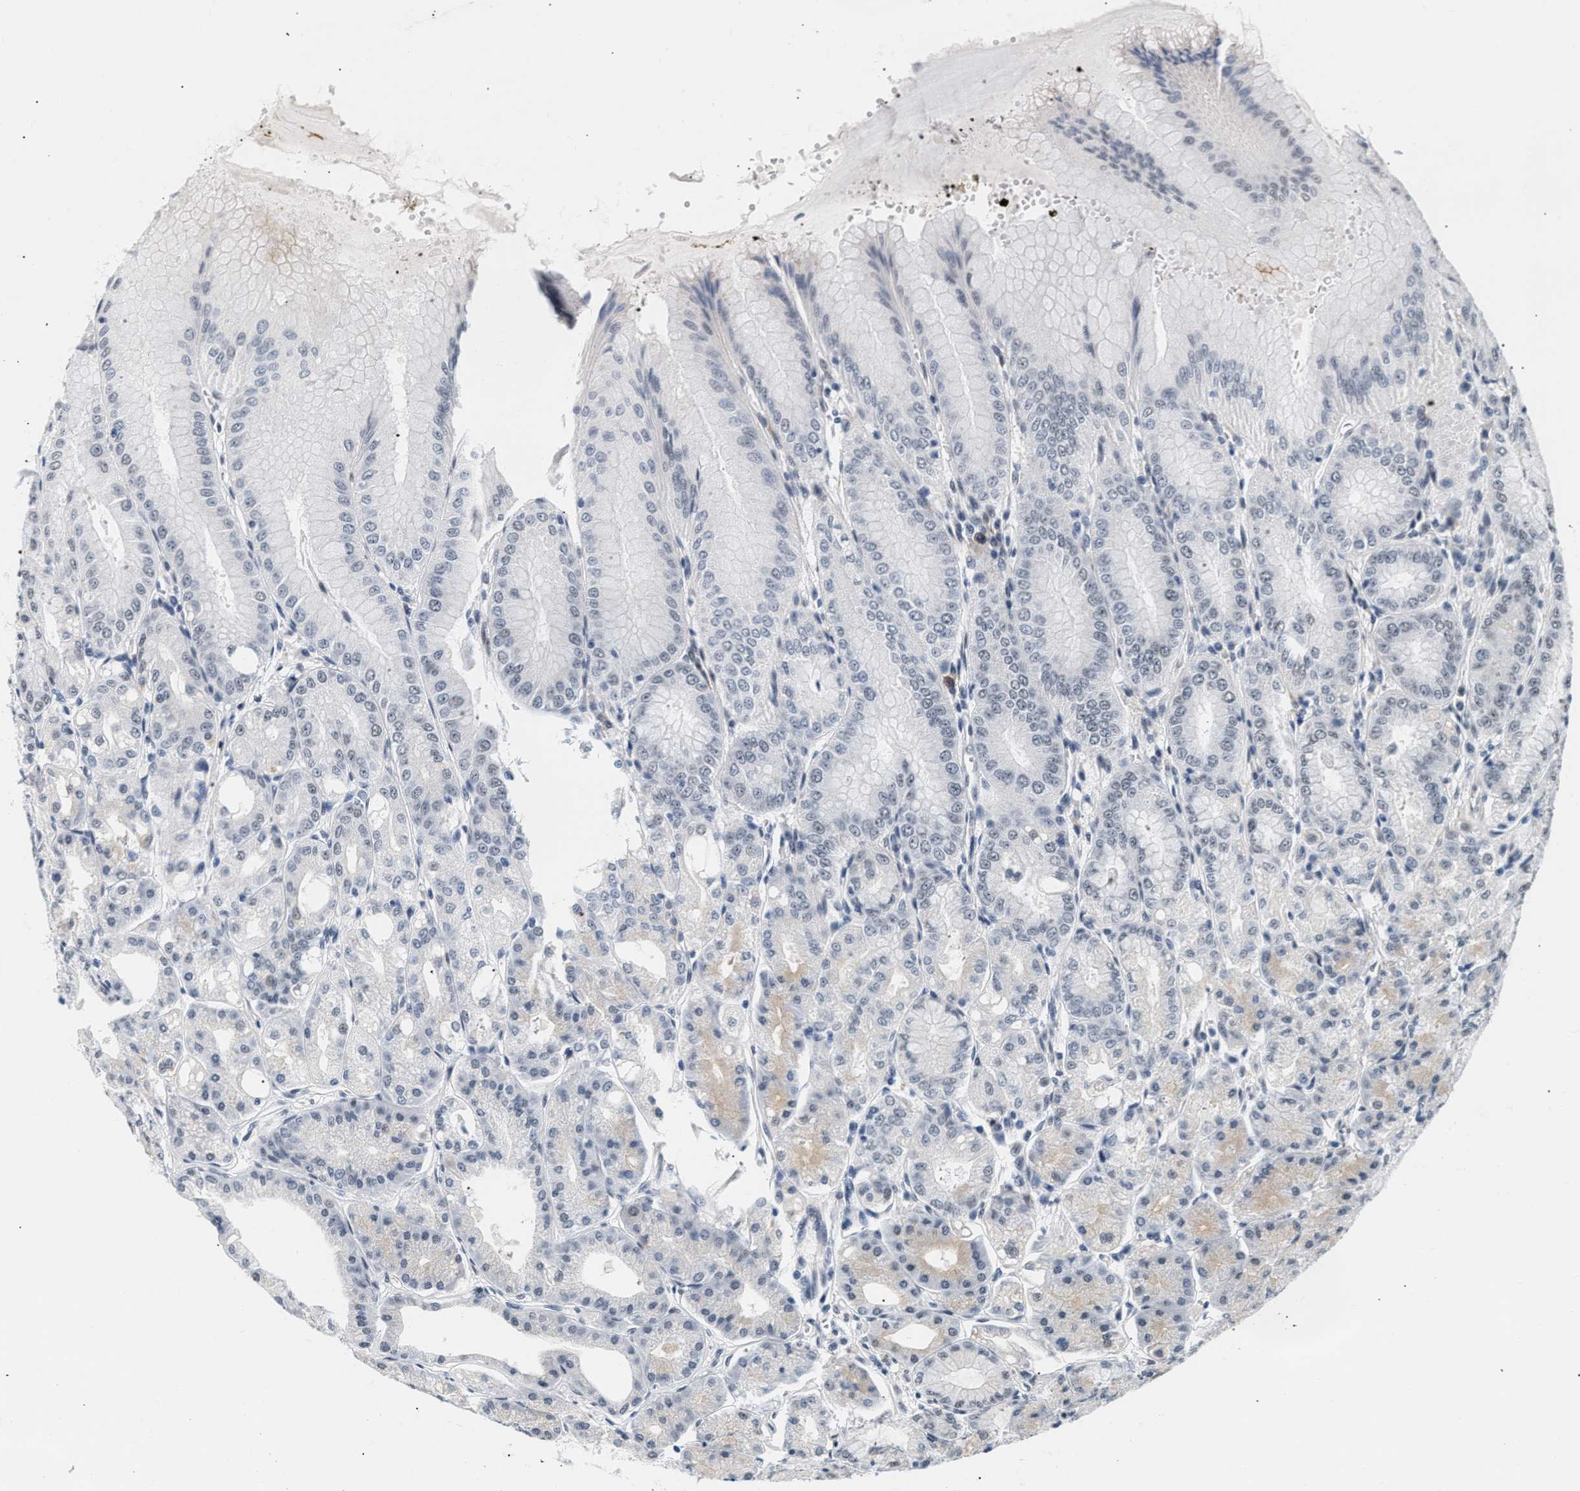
{"staining": {"intensity": "weak", "quantity": "25%-75%", "location": "nuclear"}, "tissue": "stomach", "cell_type": "Glandular cells", "image_type": "normal", "snomed": [{"axis": "morphology", "description": "Normal tissue, NOS"}, {"axis": "topography", "description": "Stomach, lower"}], "caption": "Unremarkable stomach was stained to show a protein in brown. There is low levels of weak nuclear staining in approximately 25%-75% of glandular cells.", "gene": "THOC1", "patient": {"sex": "male", "age": 71}}